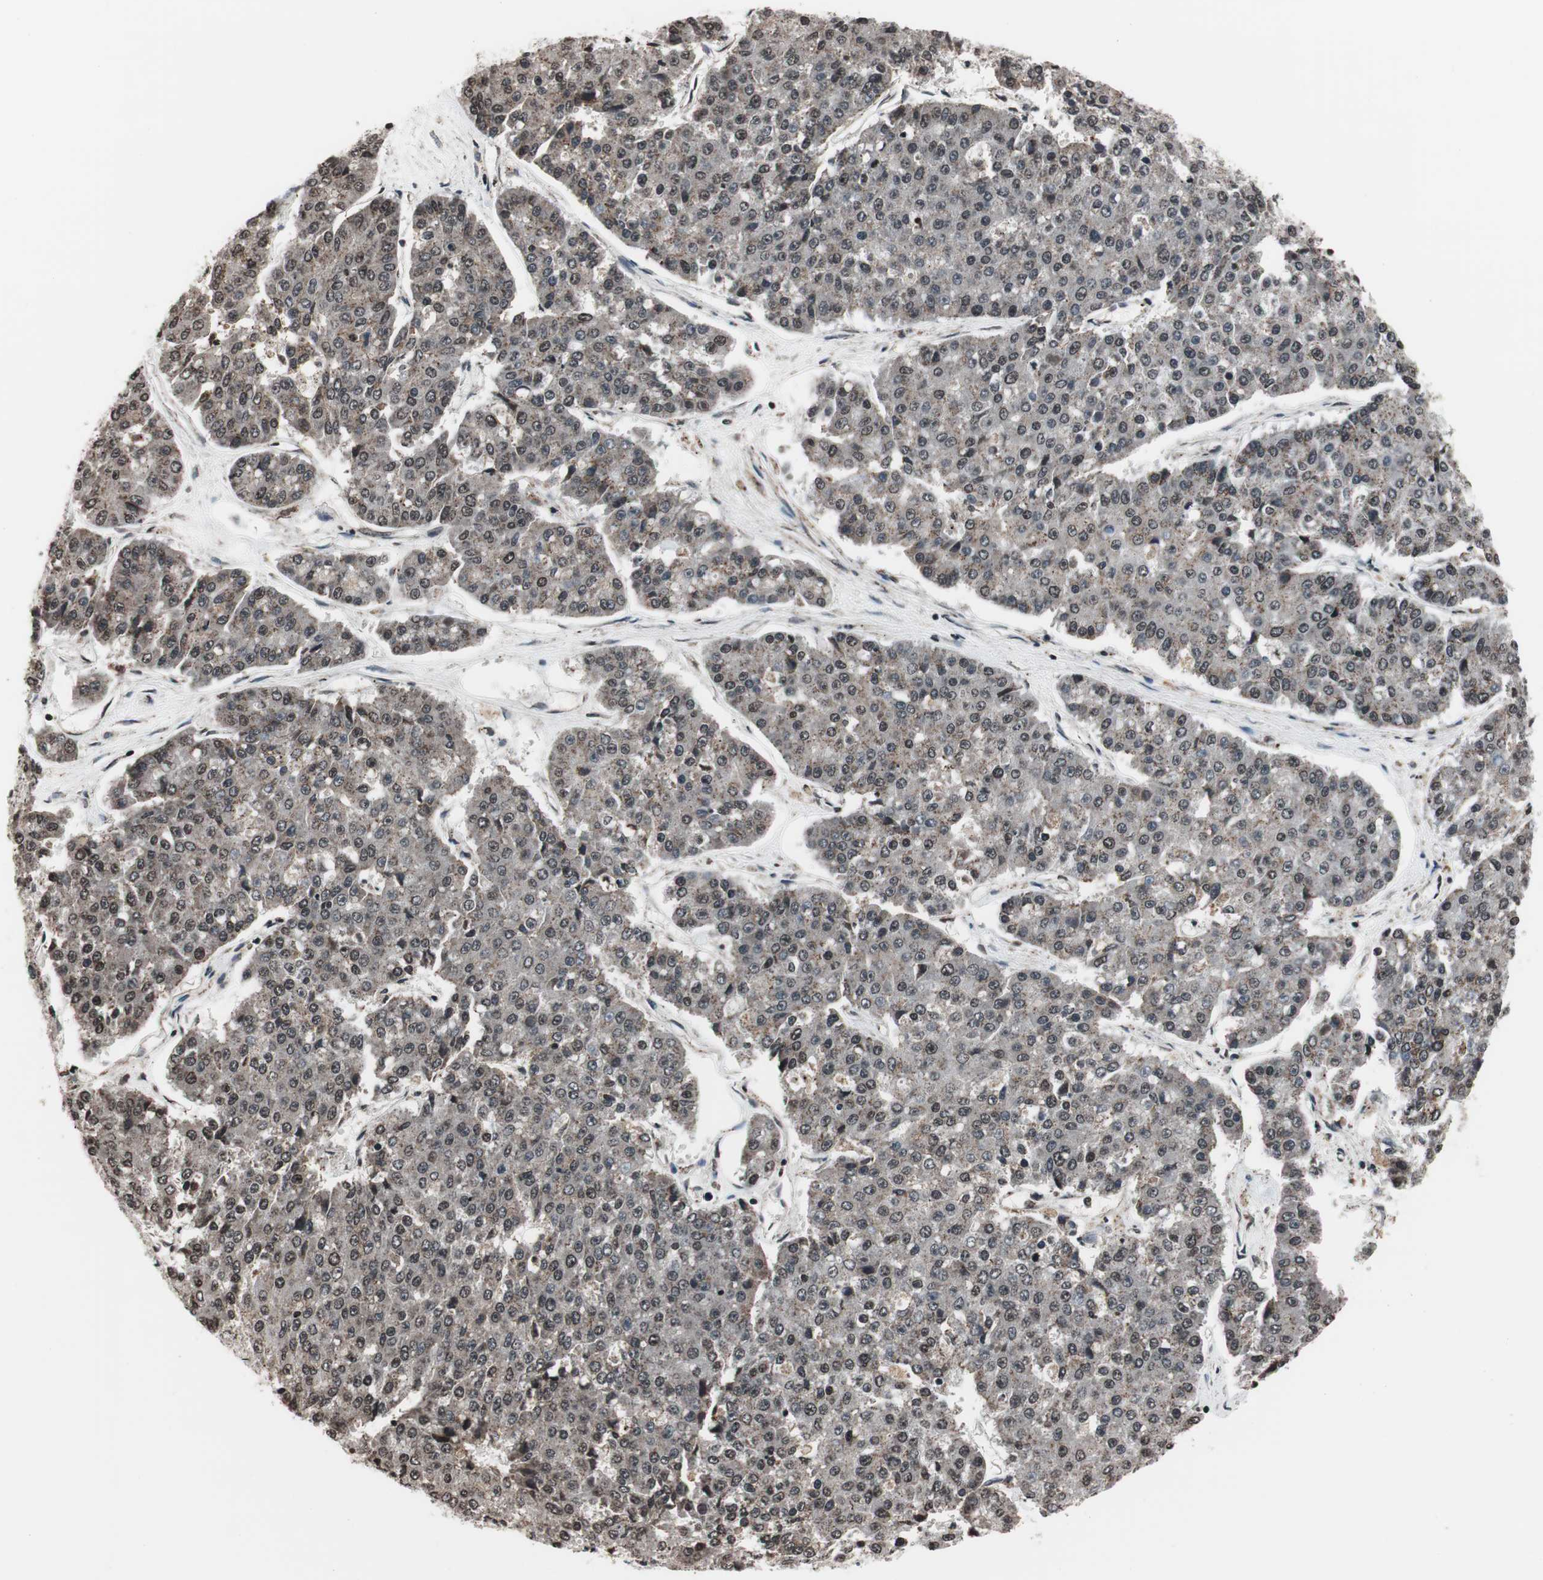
{"staining": {"intensity": "negative", "quantity": "none", "location": "none"}, "tissue": "pancreatic cancer", "cell_type": "Tumor cells", "image_type": "cancer", "snomed": [{"axis": "morphology", "description": "Adenocarcinoma, NOS"}, {"axis": "topography", "description": "Pancreas"}], "caption": "High power microscopy image of an IHC histopathology image of pancreatic cancer (adenocarcinoma), revealing no significant staining in tumor cells.", "gene": "RFC1", "patient": {"sex": "male", "age": 50}}